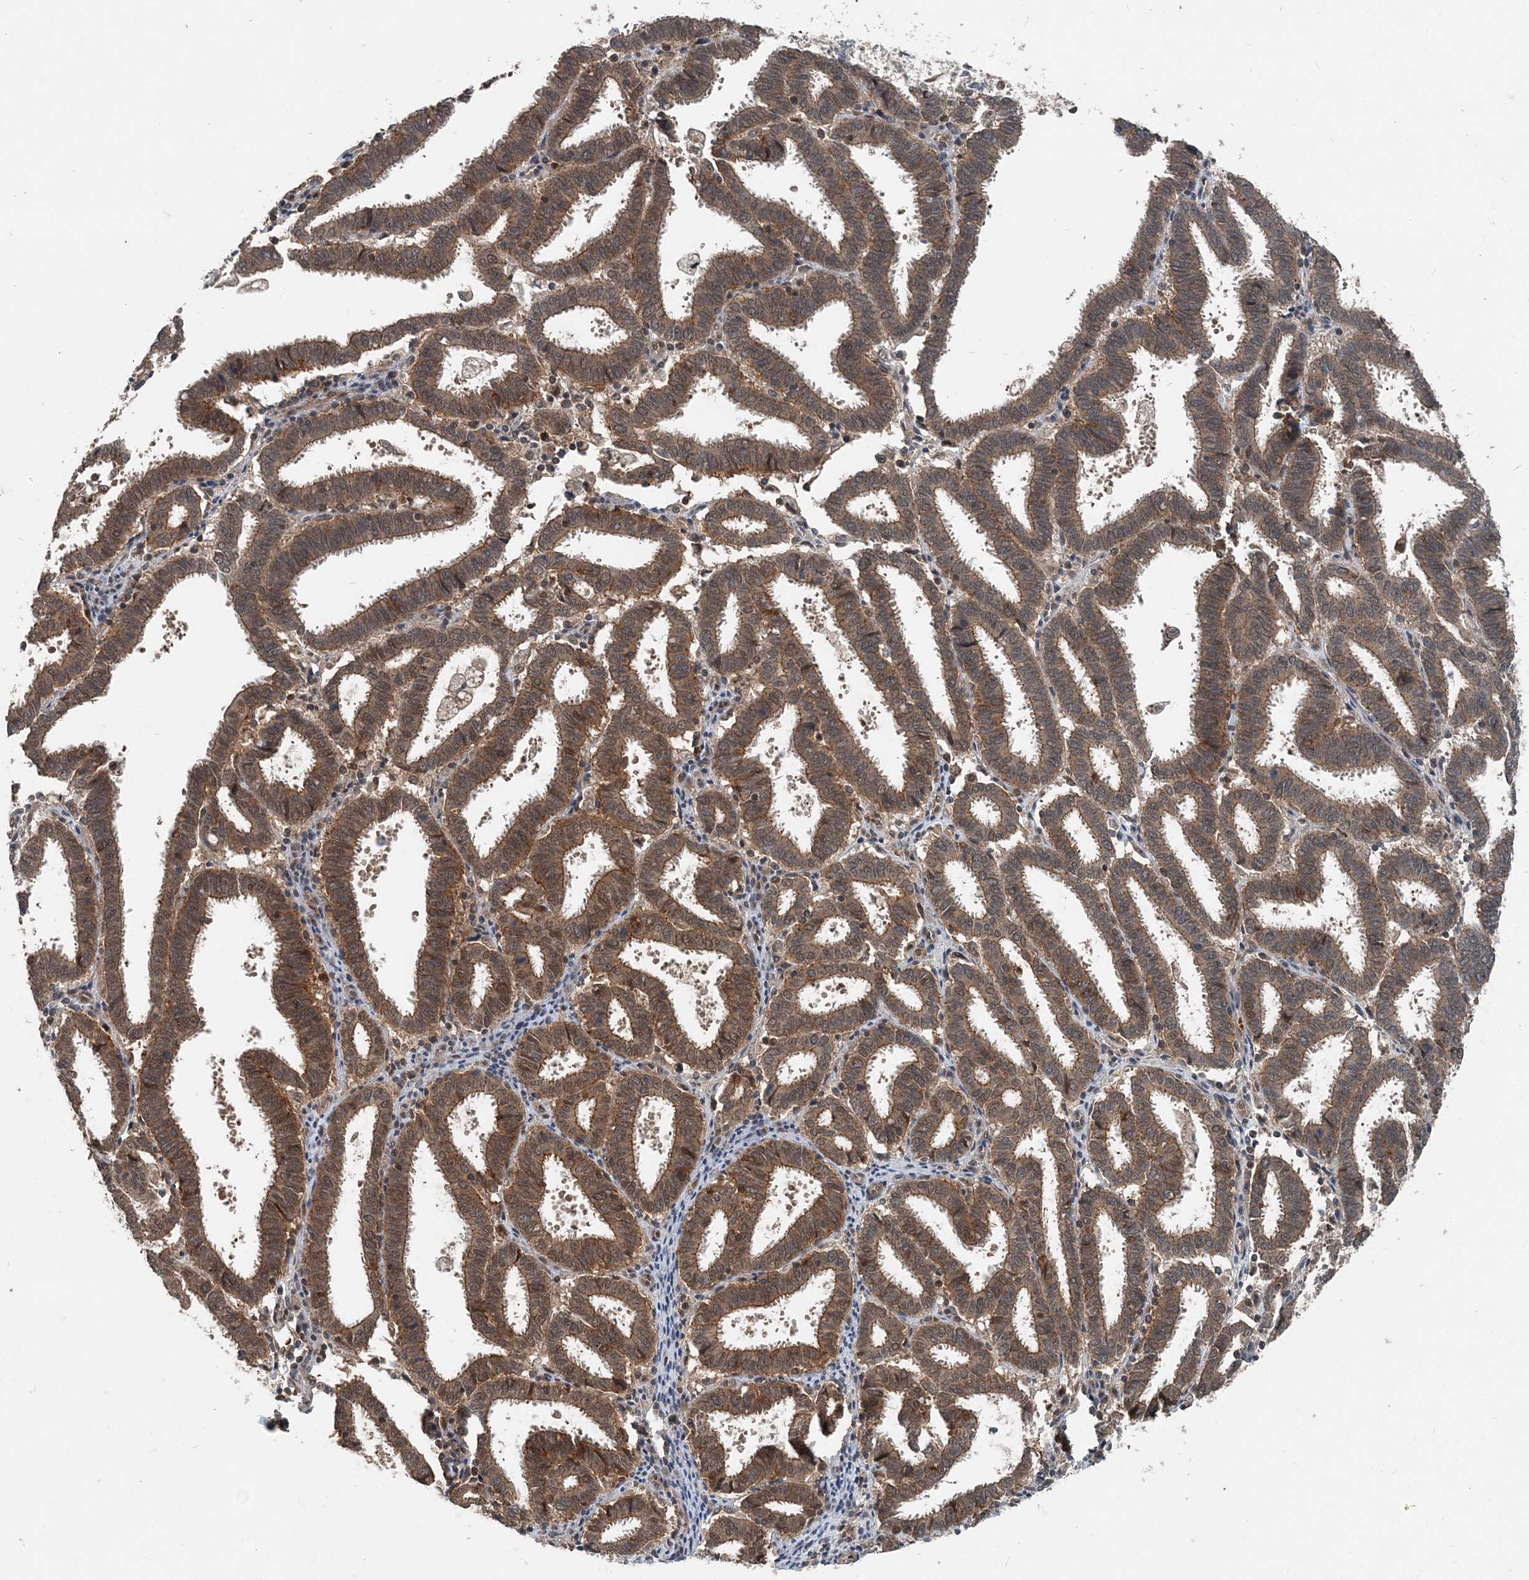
{"staining": {"intensity": "moderate", "quantity": ">75%", "location": "cytoplasmic/membranous,nuclear"}, "tissue": "endometrial cancer", "cell_type": "Tumor cells", "image_type": "cancer", "snomed": [{"axis": "morphology", "description": "Adenocarcinoma, NOS"}, {"axis": "topography", "description": "Uterus"}], "caption": "Protein expression analysis of human endometrial cancer (adenocarcinoma) reveals moderate cytoplasmic/membranous and nuclear positivity in about >75% of tumor cells. The staining is performed using DAB brown chromogen to label protein expression. The nuclei are counter-stained blue using hematoxylin.", "gene": "SMPD3", "patient": {"sex": "female", "age": 83}}